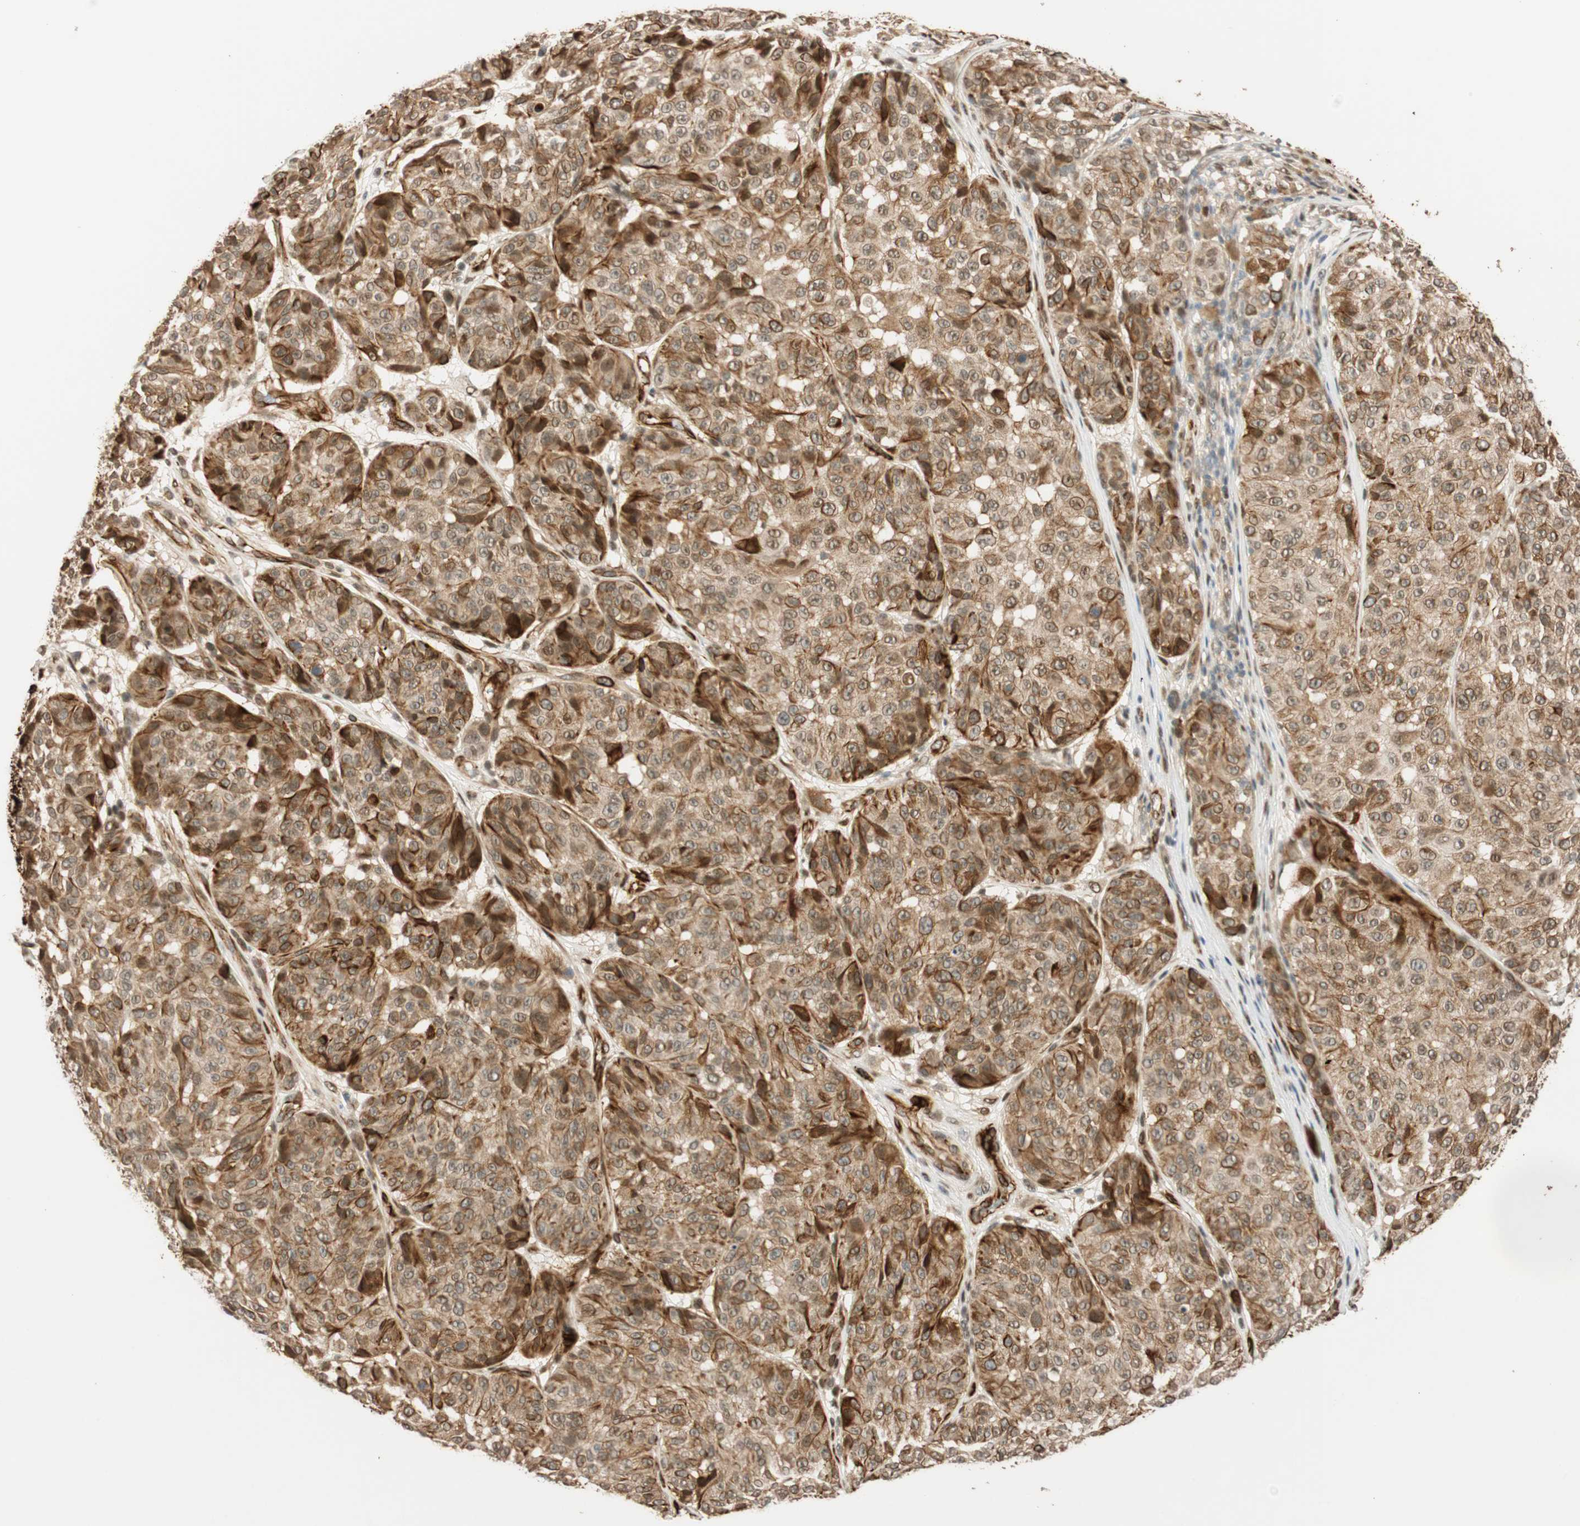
{"staining": {"intensity": "moderate", "quantity": ">75%", "location": "cytoplasmic/membranous,nuclear"}, "tissue": "melanoma", "cell_type": "Tumor cells", "image_type": "cancer", "snomed": [{"axis": "morphology", "description": "Malignant melanoma, NOS"}, {"axis": "topography", "description": "Skin"}], "caption": "This image shows immunohistochemistry staining of human melanoma, with medium moderate cytoplasmic/membranous and nuclear expression in about >75% of tumor cells.", "gene": "NES", "patient": {"sex": "female", "age": 46}}